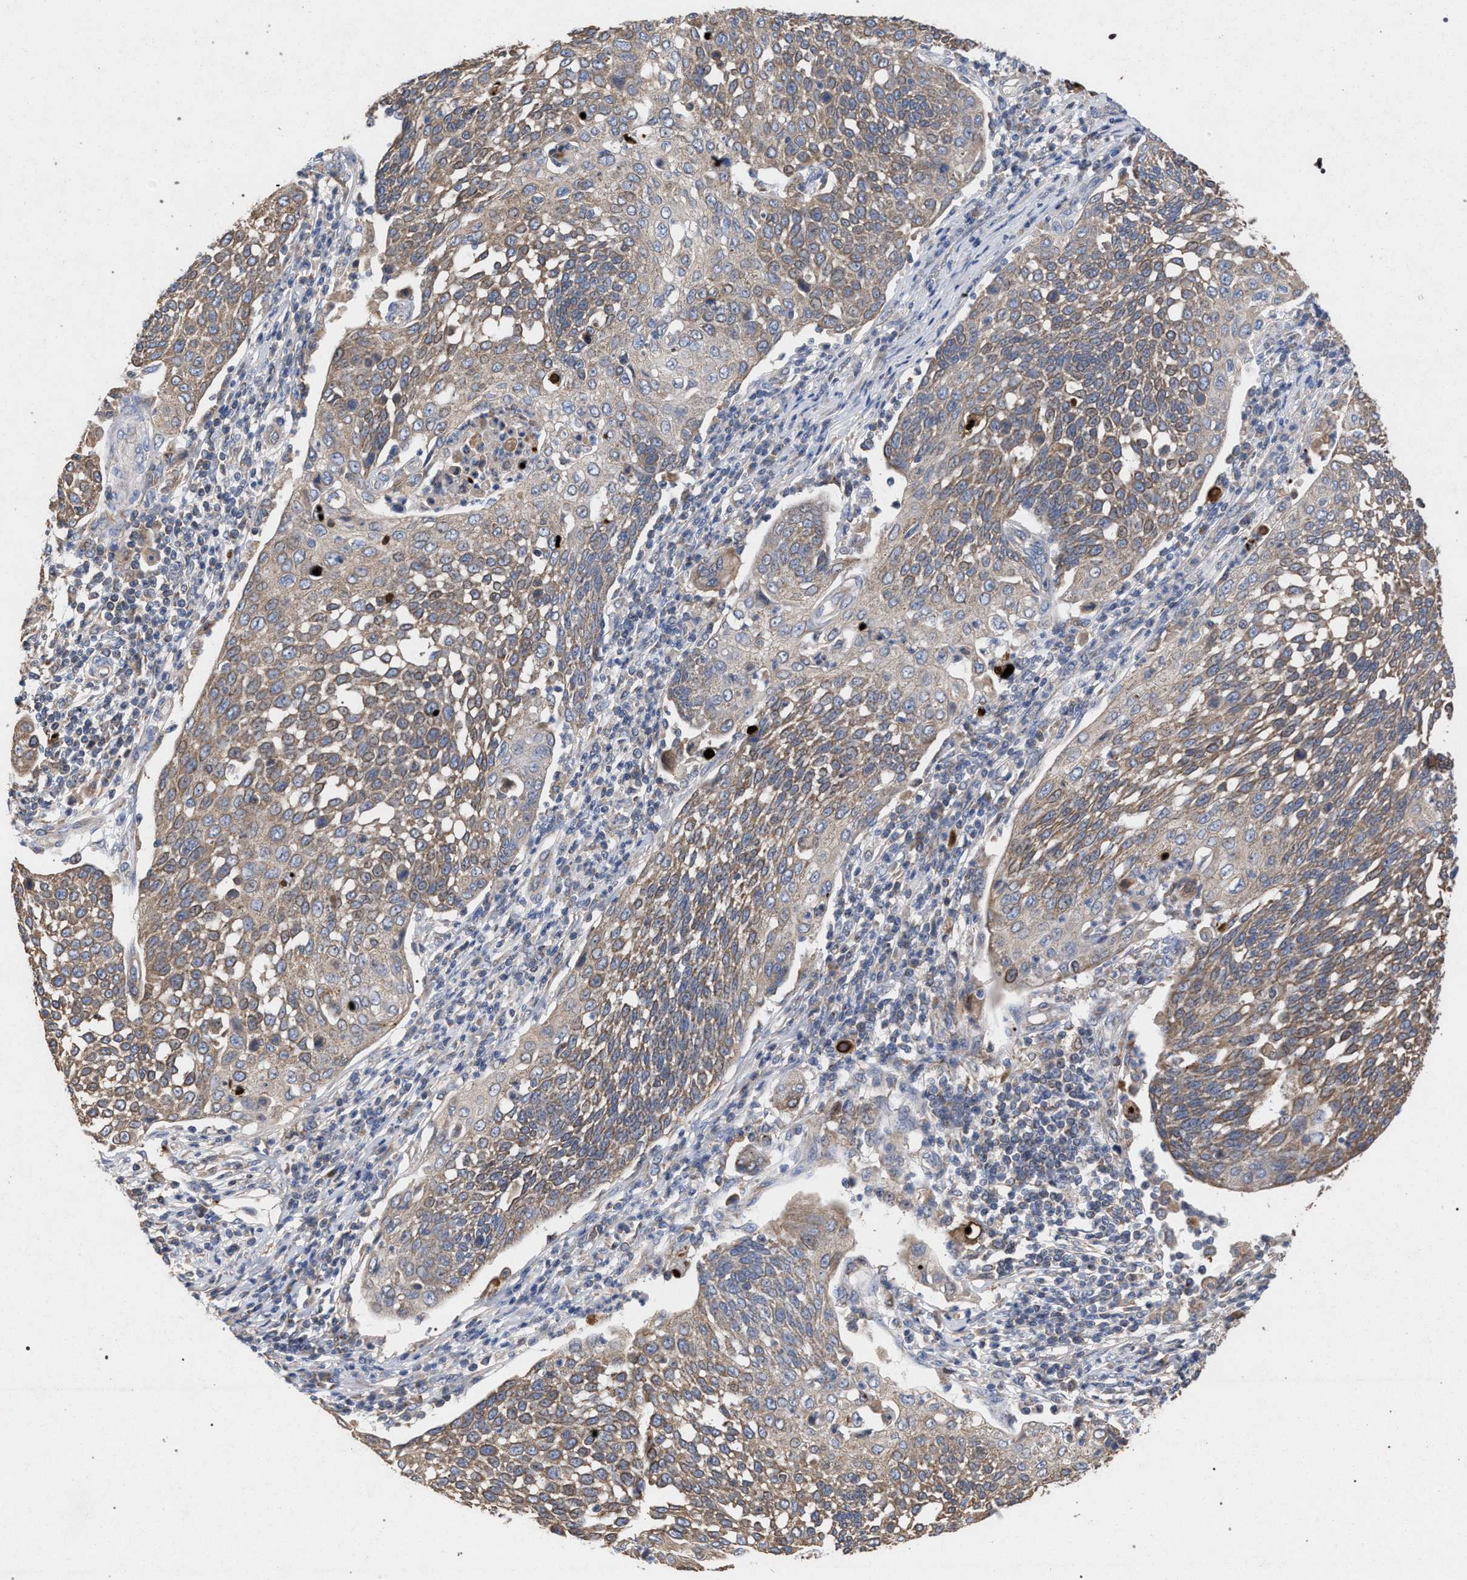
{"staining": {"intensity": "weak", "quantity": ">75%", "location": "cytoplasmic/membranous"}, "tissue": "cervical cancer", "cell_type": "Tumor cells", "image_type": "cancer", "snomed": [{"axis": "morphology", "description": "Squamous cell carcinoma, NOS"}, {"axis": "topography", "description": "Cervix"}], "caption": "Squamous cell carcinoma (cervical) tissue reveals weak cytoplasmic/membranous expression in approximately >75% of tumor cells, visualized by immunohistochemistry.", "gene": "BCL2L12", "patient": {"sex": "female", "age": 34}}